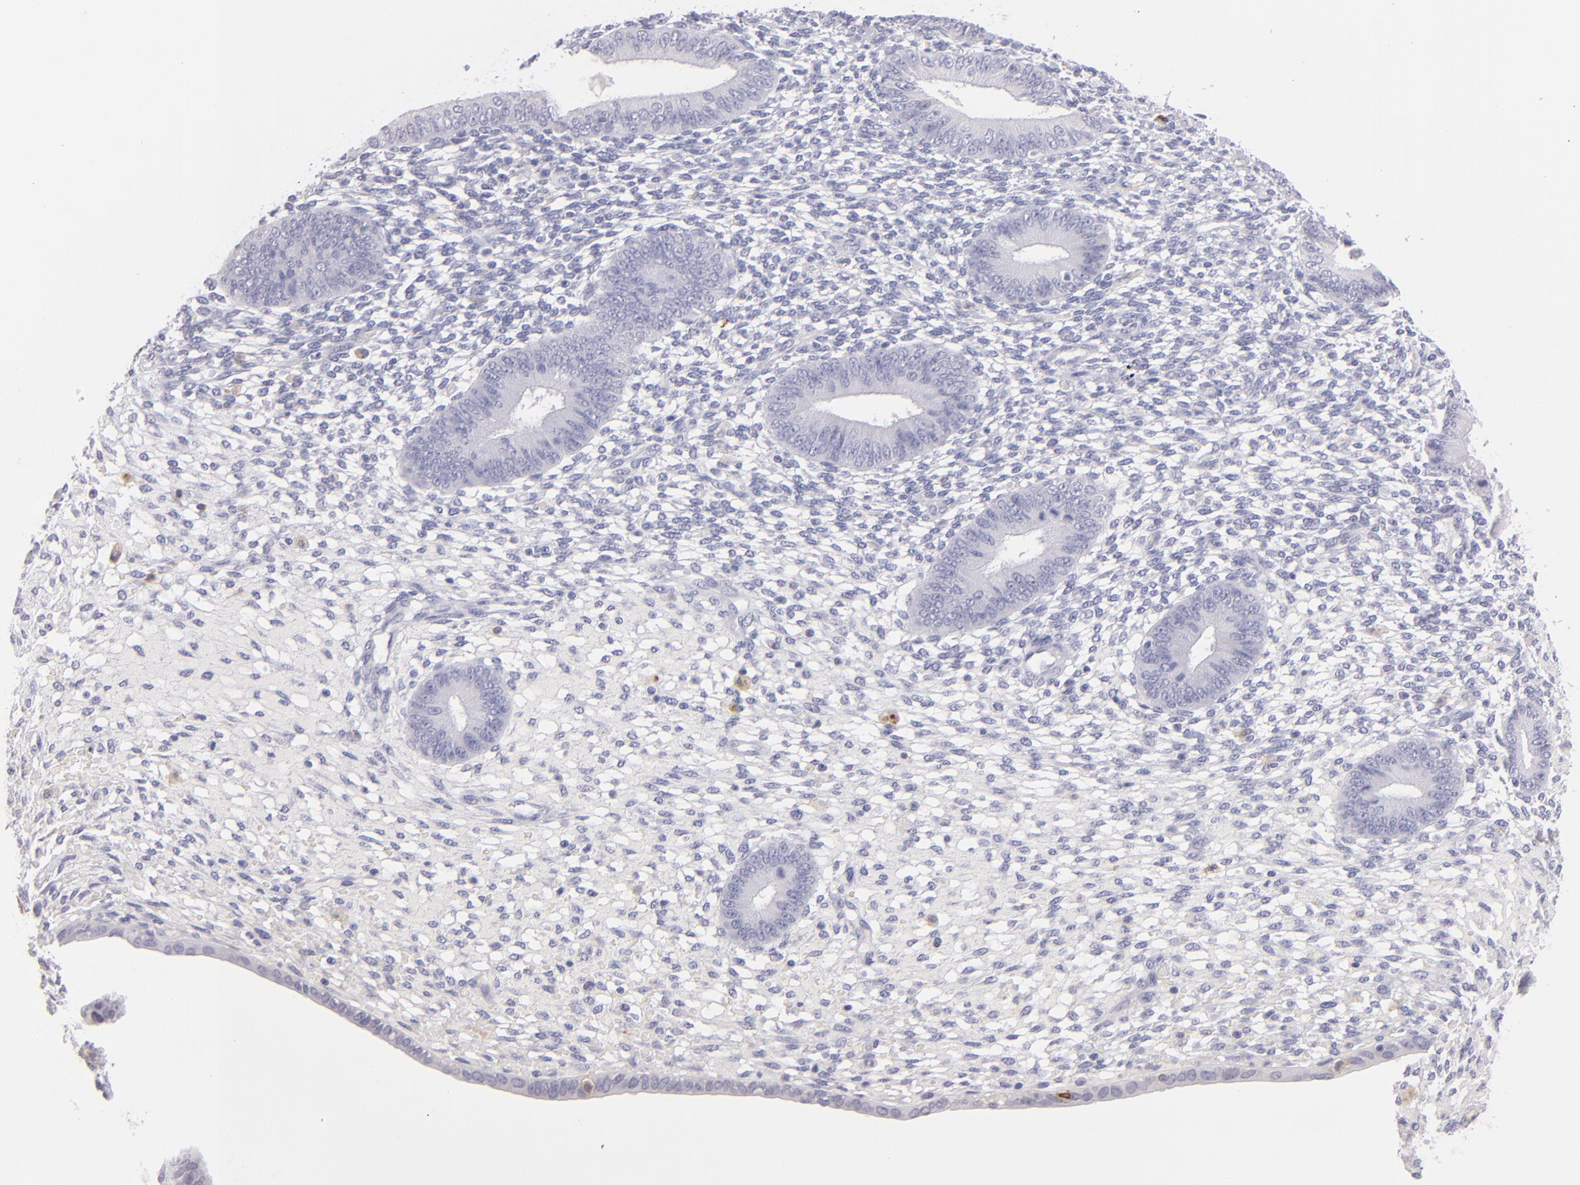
{"staining": {"intensity": "negative", "quantity": "none", "location": "none"}, "tissue": "endometrium", "cell_type": "Cells in endometrial stroma", "image_type": "normal", "snomed": [{"axis": "morphology", "description": "Normal tissue, NOS"}, {"axis": "topography", "description": "Endometrium"}], "caption": "High magnification brightfield microscopy of benign endometrium stained with DAB (brown) and counterstained with hematoxylin (blue): cells in endometrial stroma show no significant staining. (DAB (3,3'-diaminobenzidine) immunohistochemistry (IHC), high magnification).", "gene": "IL2RA", "patient": {"sex": "female", "age": 42}}